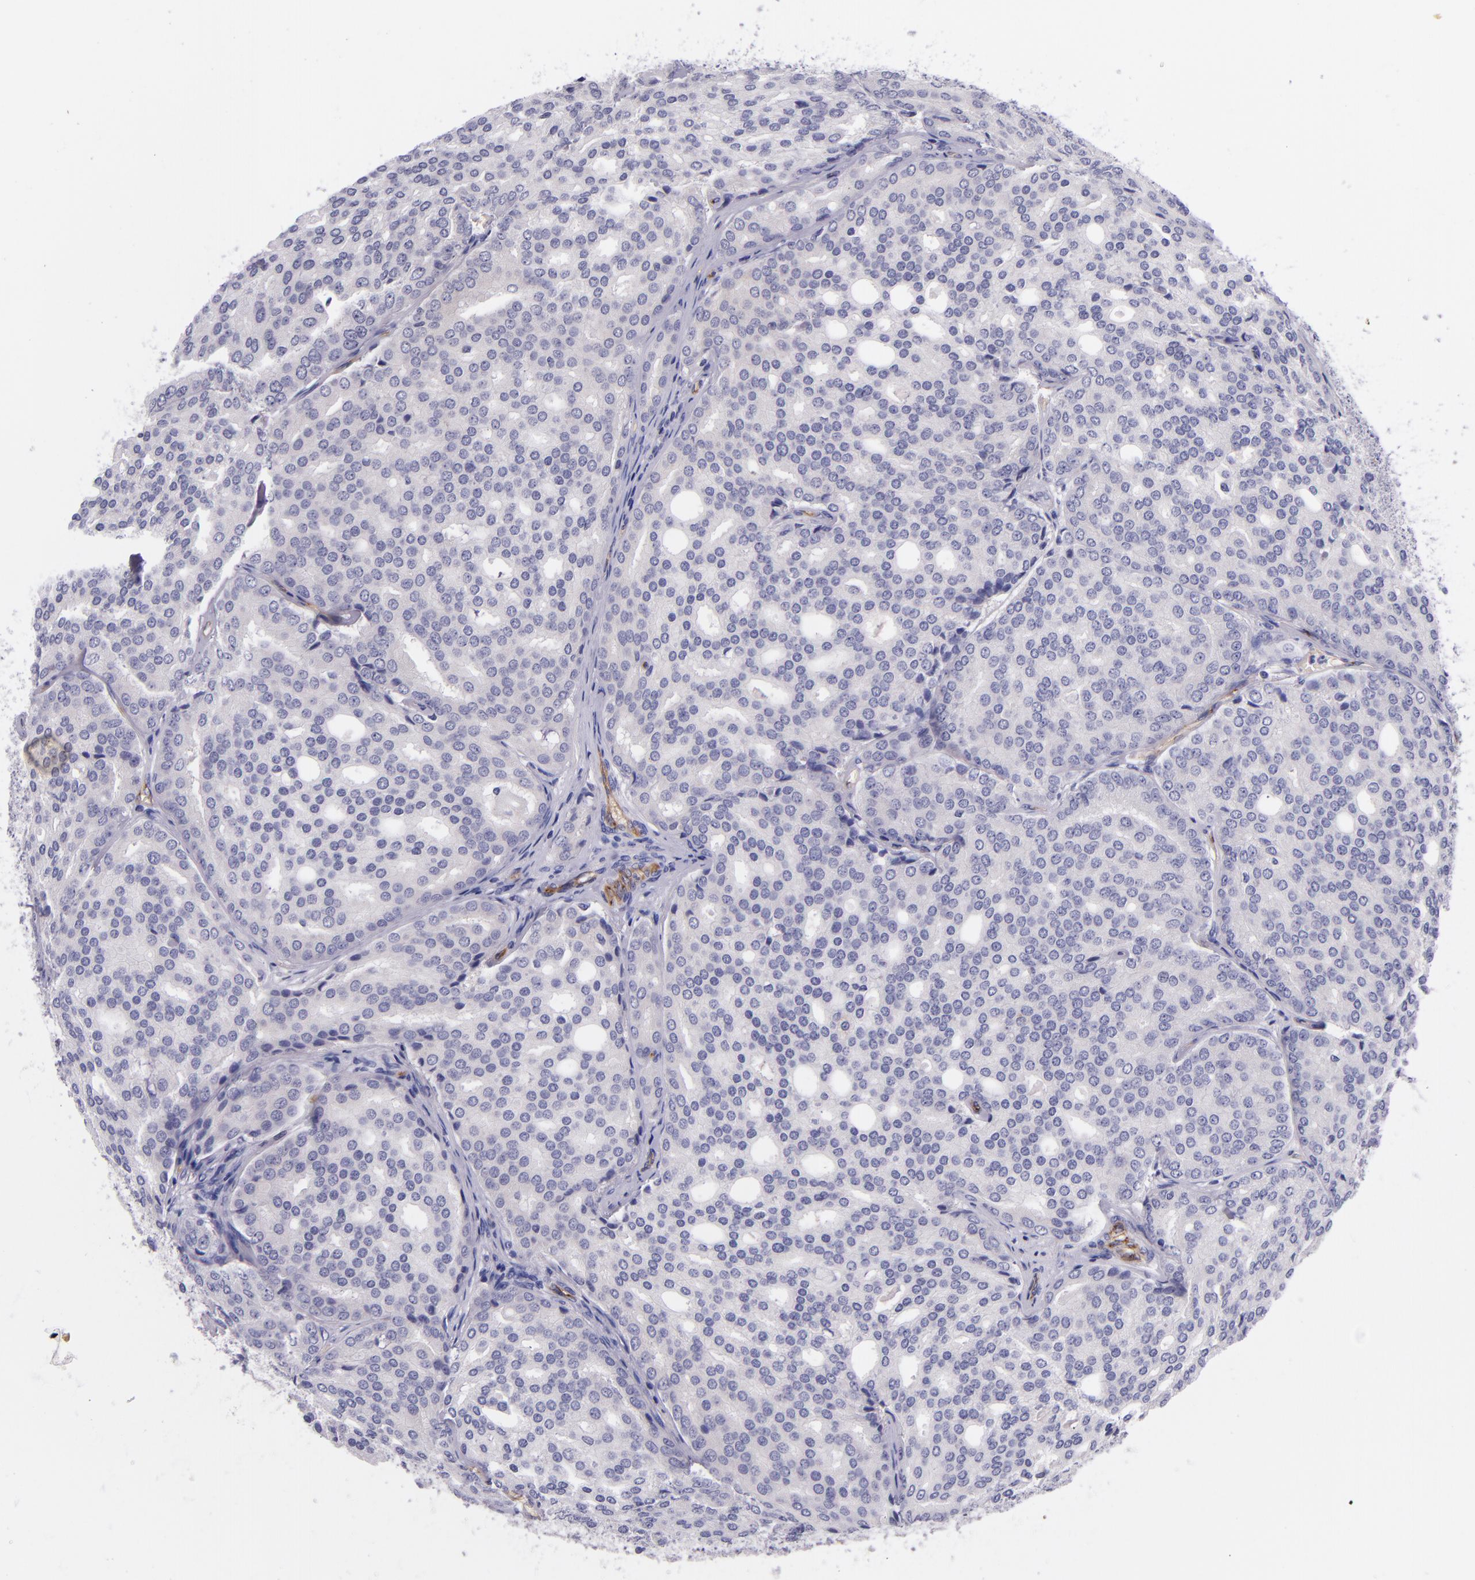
{"staining": {"intensity": "negative", "quantity": "none", "location": "none"}, "tissue": "prostate cancer", "cell_type": "Tumor cells", "image_type": "cancer", "snomed": [{"axis": "morphology", "description": "Adenocarcinoma, High grade"}, {"axis": "topography", "description": "Prostate"}], "caption": "High magnification brightfield microscopy of prostate cancer (high-grade adenocarcinoma) stained with DAB (brown) and counterstained with hematoxylin (blue): tumor cells show no significant staining.", "gene": "NOS3", "patient": {"sex": "male", "age": 64}}